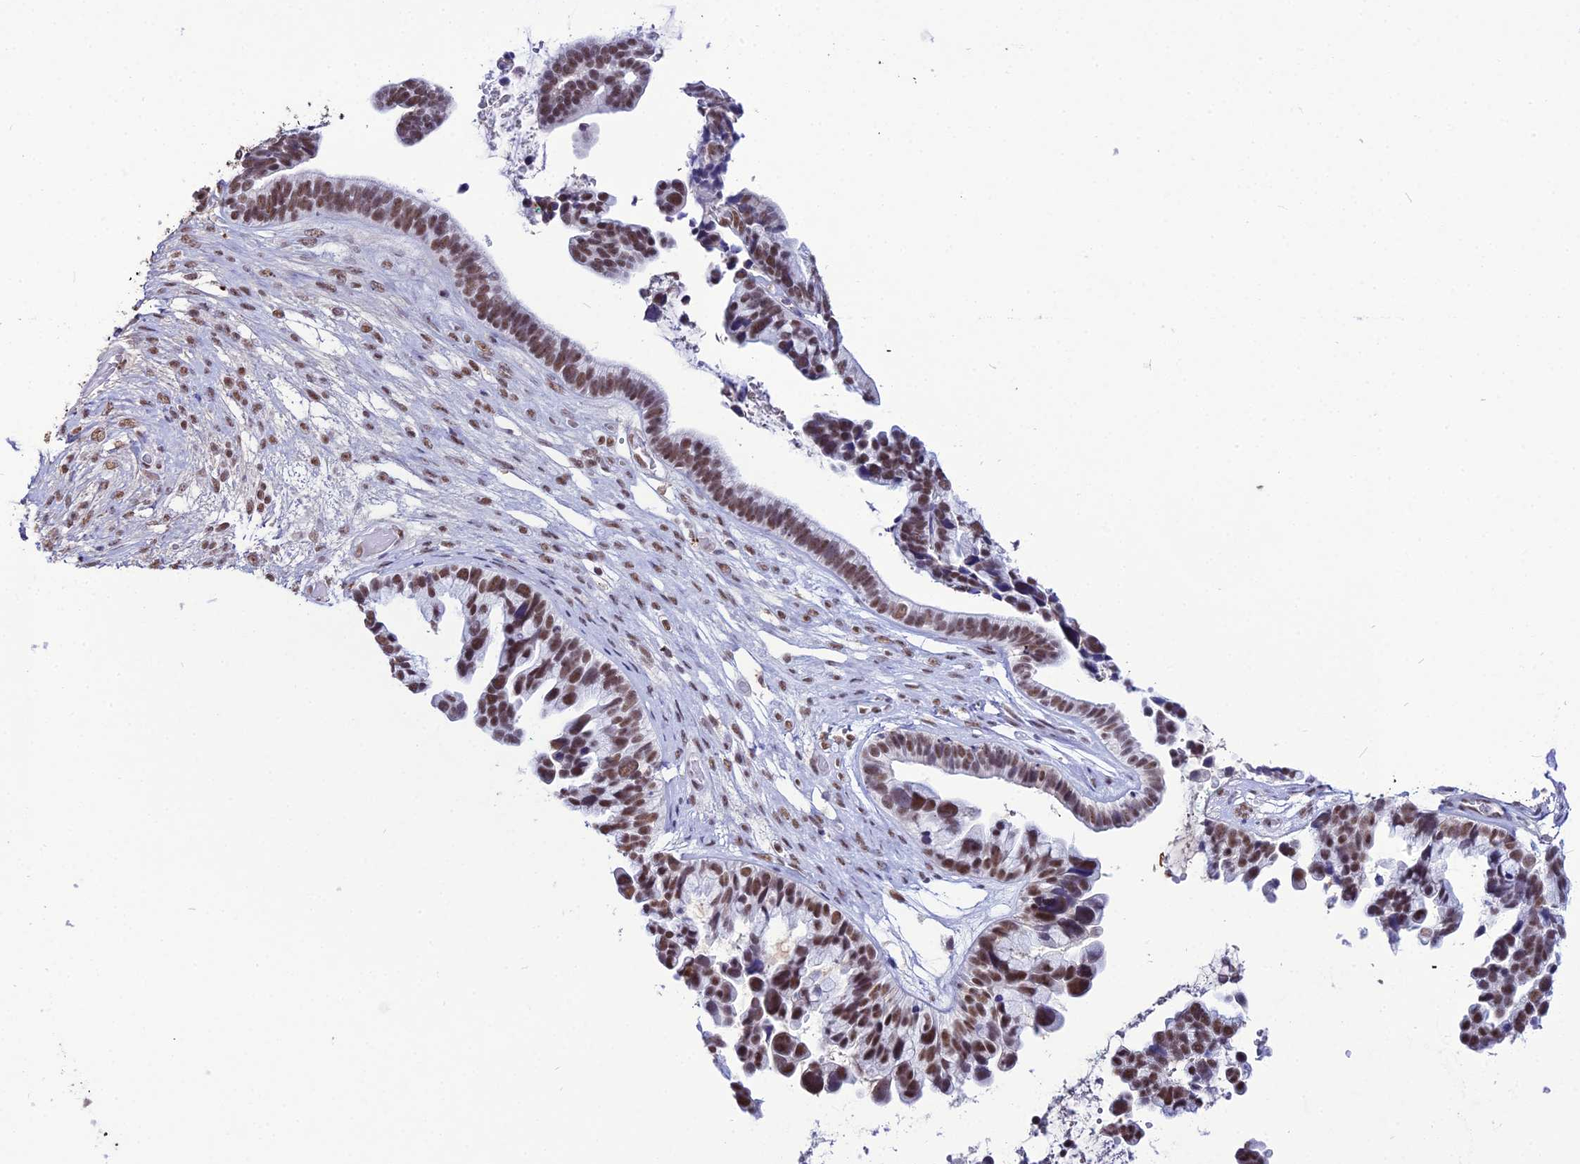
{"staining": {"intensity": "moderate", "quantity": ">75%", "location": "nuclear"}, "tissue": "ovarian cancer", "cell_type": "Tumor cells", "image_type": "cancer", "snomed": [{"axis": "morphology", "description": "Cystadenocarcinoma, serous, NOS"}, {"axis": "topography", "description": "Ovary"}], "caption": "A brown stain labels moderate nuclear expression of a protein in ovarian cancer (serous cystadenocarcinoma) tumor cells.", "gene": "RBM12", "patient": {"sex": "female", "age": 56}}